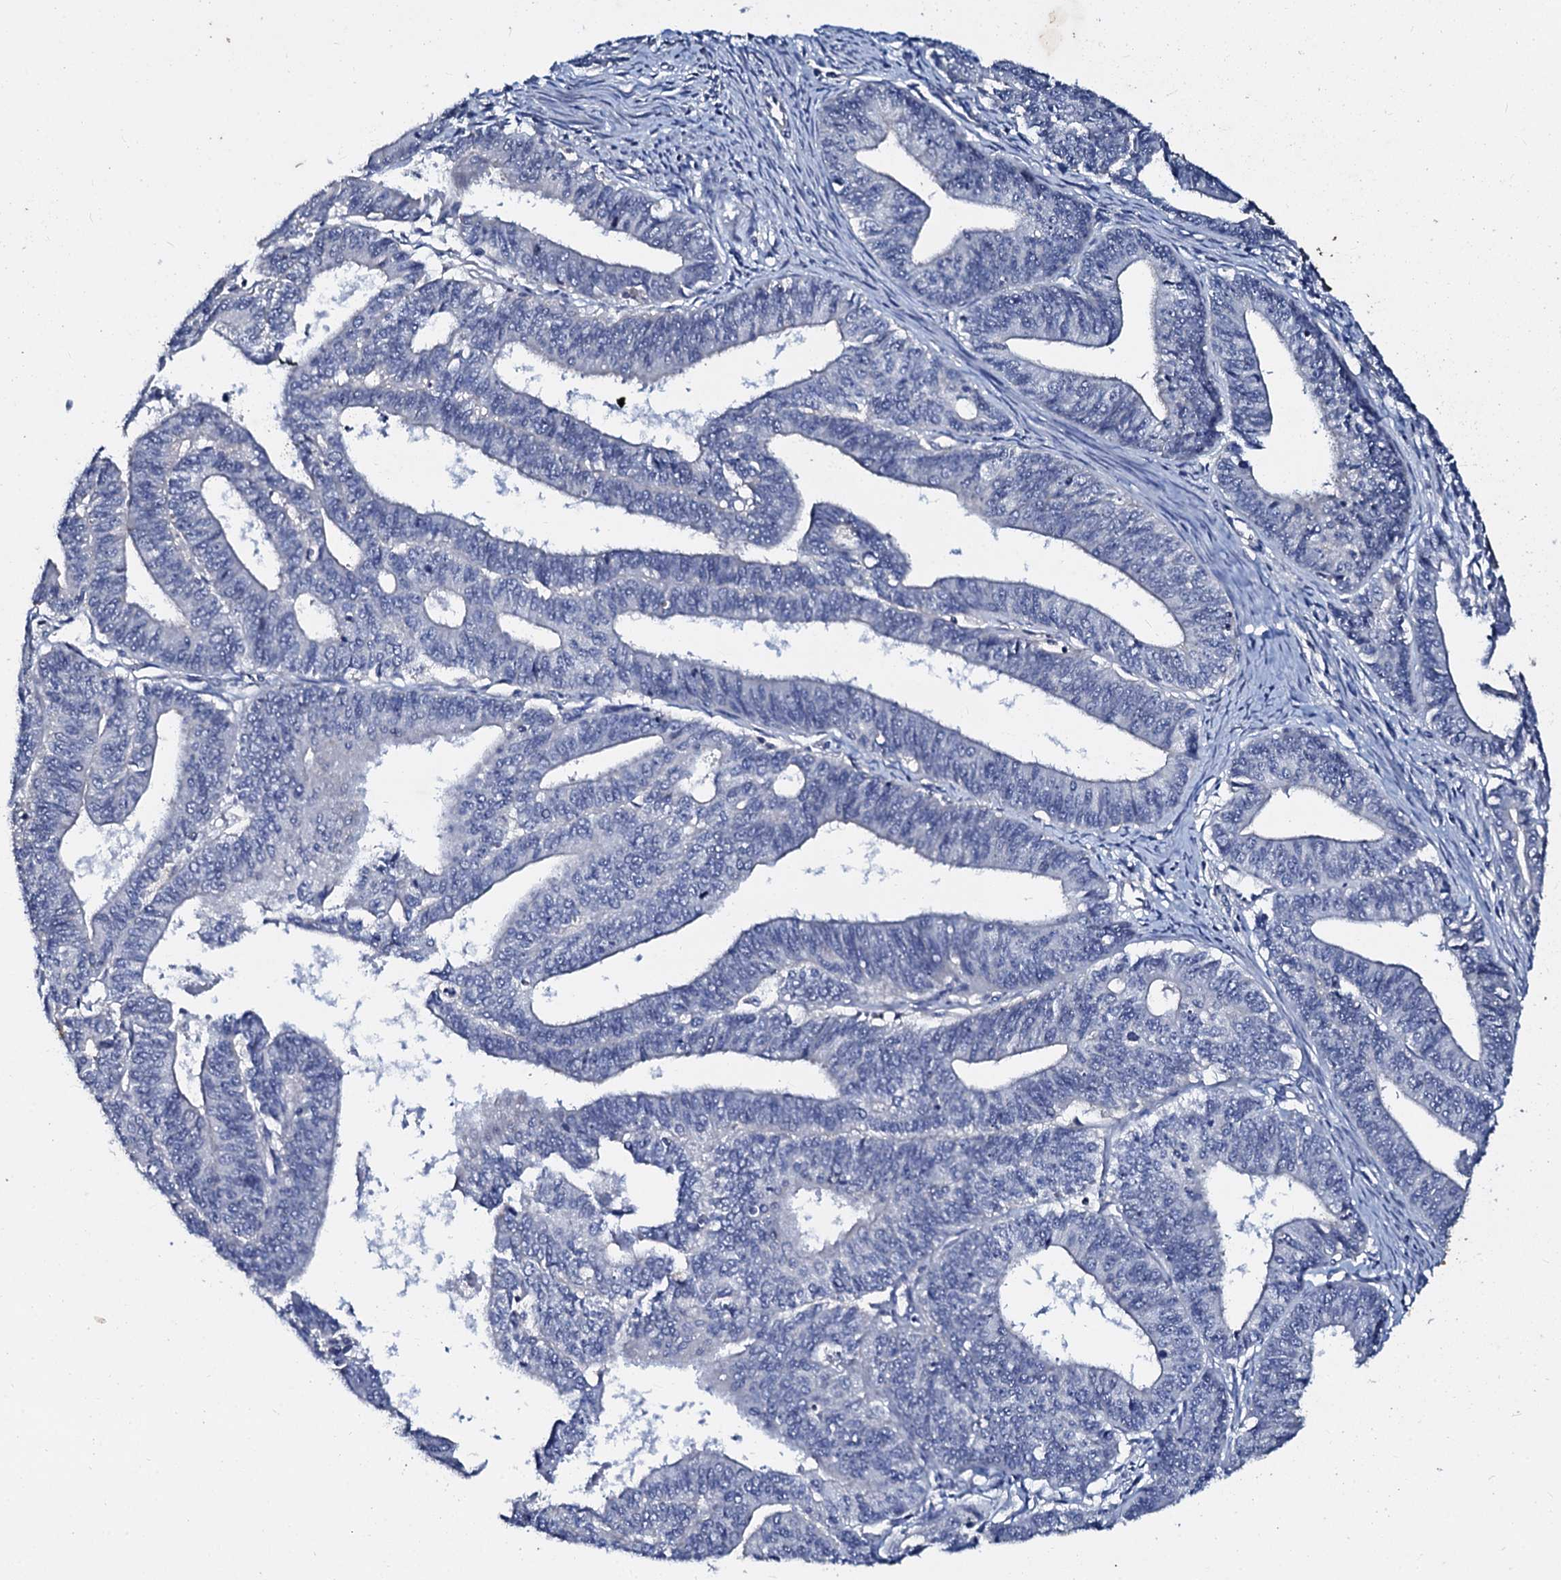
{"staining": {"intensity": "negative", "quantity": "none", "location": "none"}, "tissue": "endometrial cancer", "cell_type": "Tumor cells", "image_type": "cancer", "snomed": [{"axis": "morphology", "description": "Adenocarcinoma, NOS"}, {"axis": "topography", "description": "Endometrium"}], "caption": "Endometrial adenocarcinoma was stained to show a protein in brown. There is no significant expression in tumor cells. (DAB immunohistochemistry (IHC), high magnification).", "gene": "SLC37A4", "patient": {"sex": "female", "age": 73}}